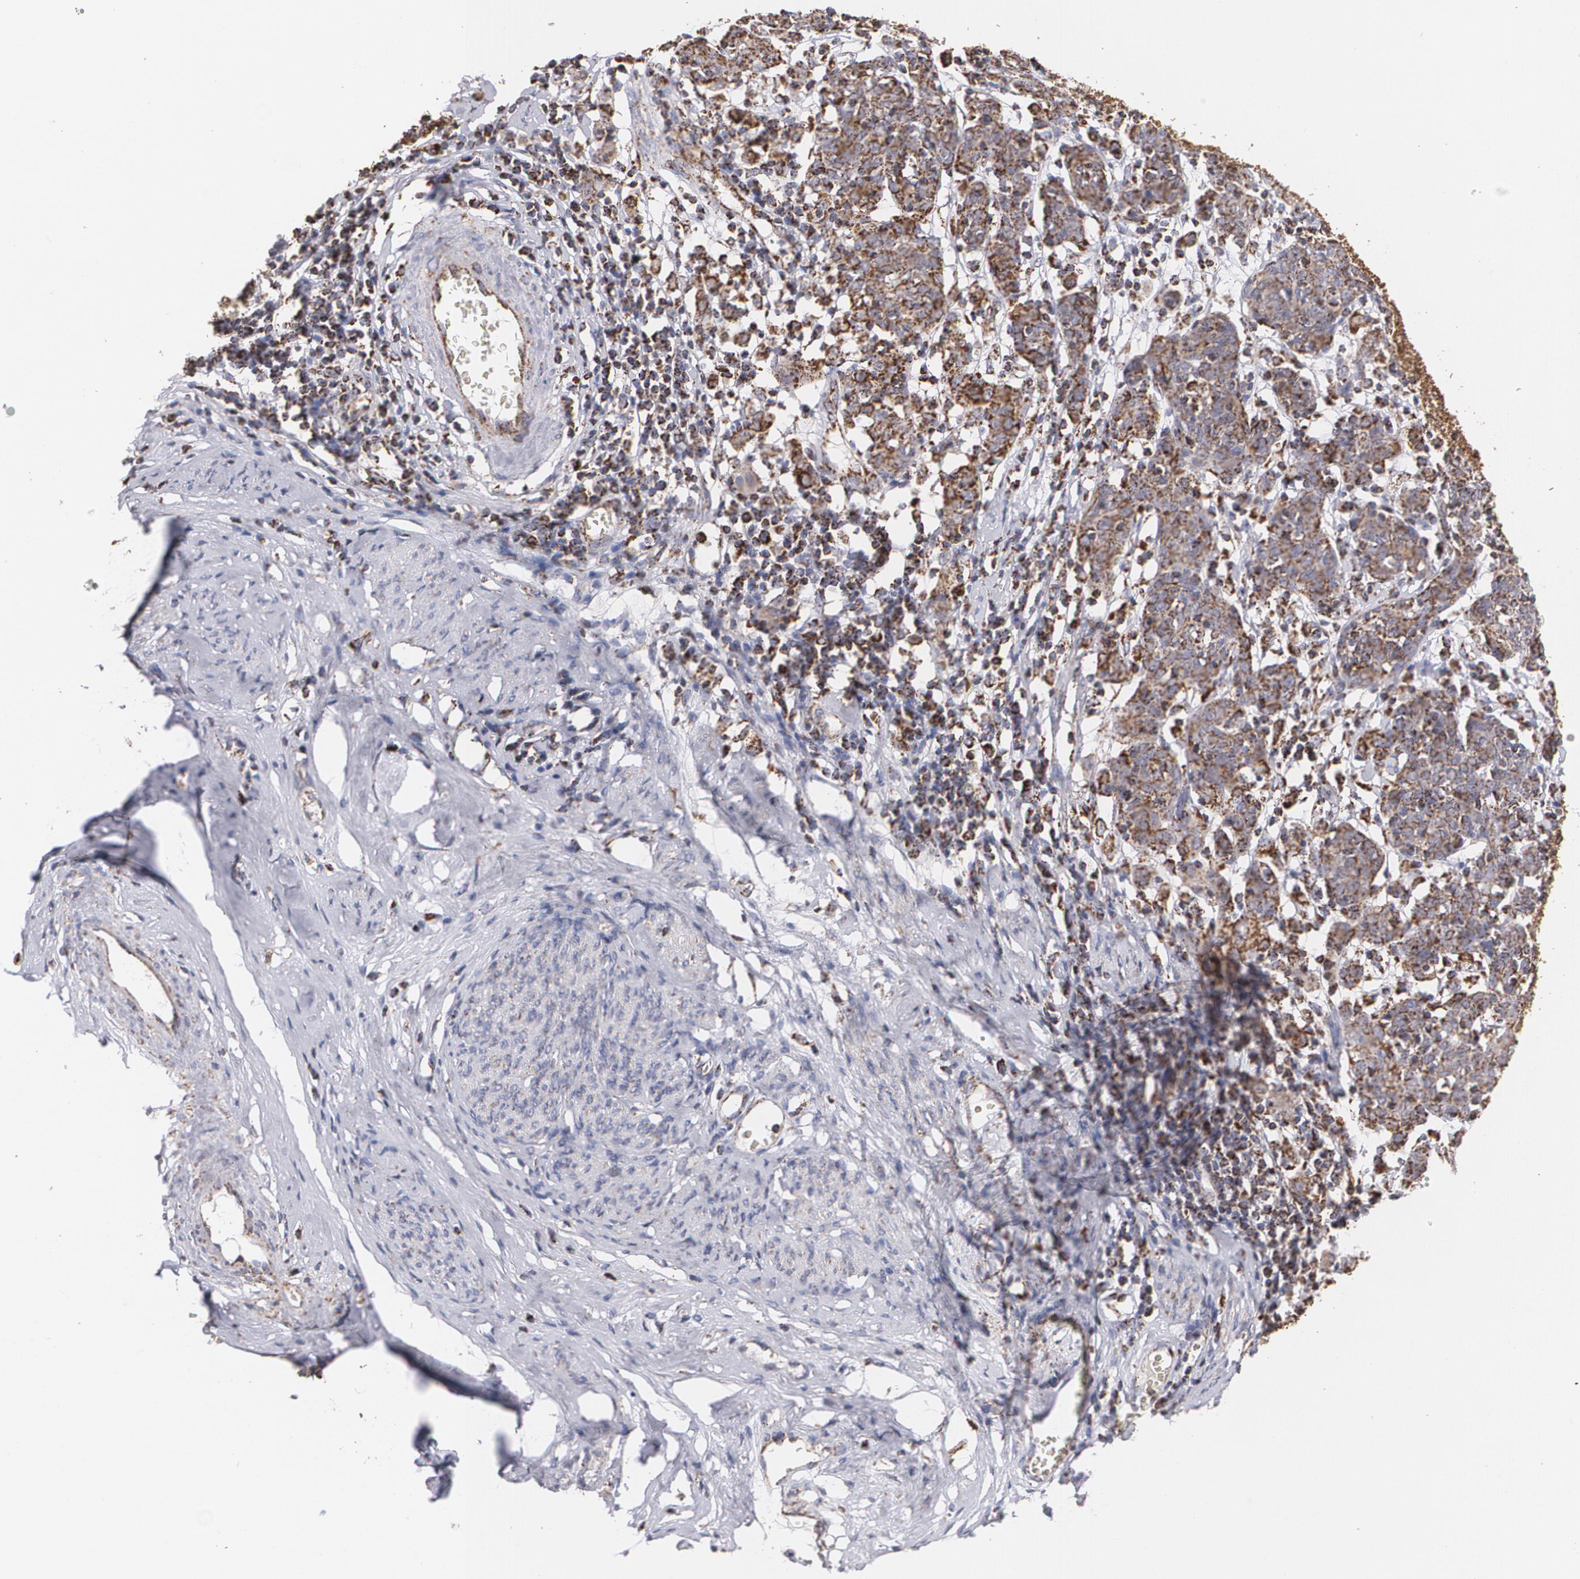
{"staining": {"intensity": "moderate", "quantity": ">75%", "location": "cytoplasmic/membranous"}, "tissue": "cervical cancer", "cell_type": "Tumor cells", "image_type": "cancer", "snomed": [{"axis": "morphology", "description": "Normal tissue, NOS"}, {"axis": "morphology", "description": "Squamous cell carcinoma, NOS"}, {"axis": "topography", "description": "Cervix"}], "caption": "Brown immunohistochemical staining in squamous cell carcinoma (cervical) displays moderate cytoplasmic/membranous expression in approximately >75% of tumor cells. (IHC, brightfield microscopy, high magnification).", "gene": "HSPD1", "patient": {"sex": "female", "age": 67}}